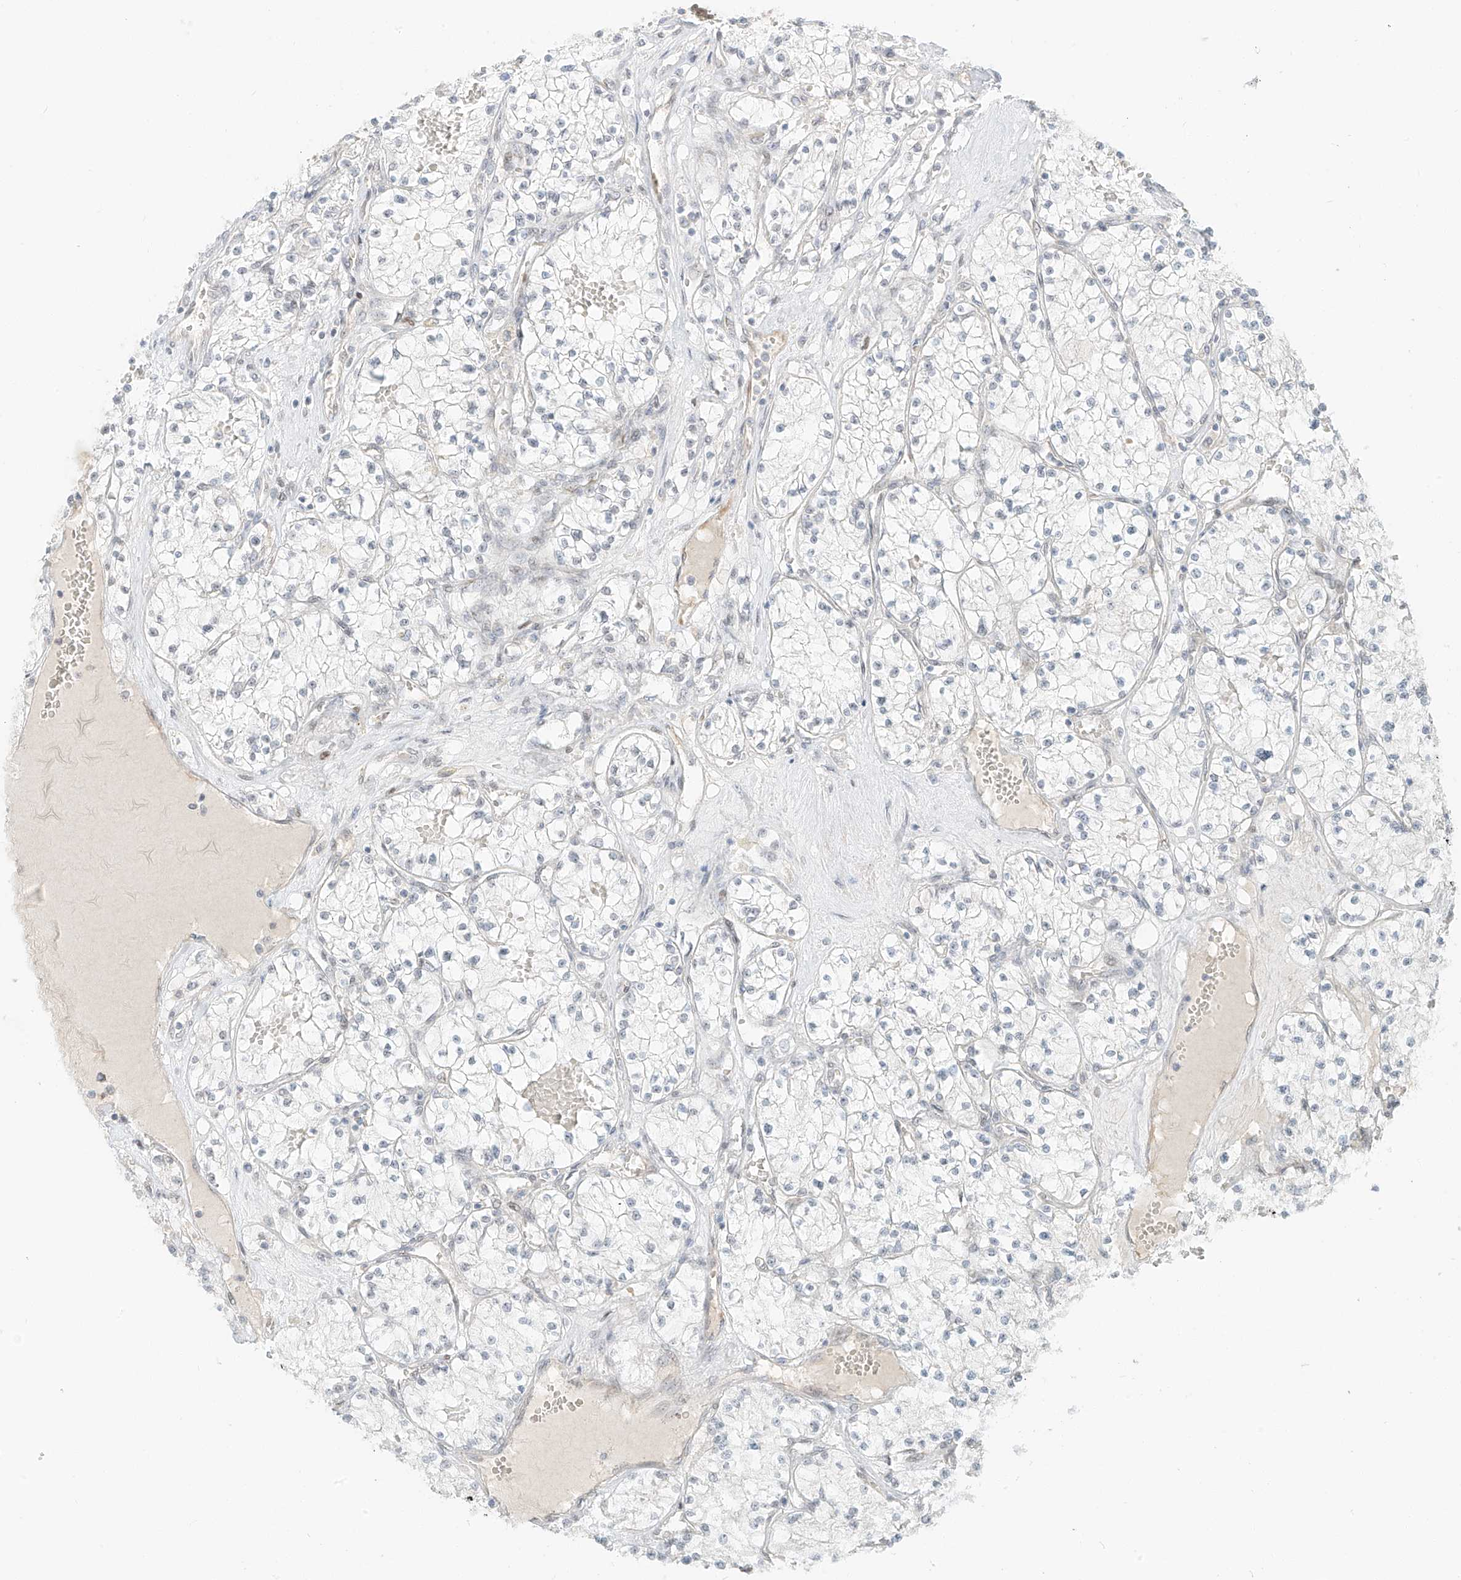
{"staining": {"intensity": "negative", "quantity": "none", "location": "none"}, "tissue": "renal cancer", "cell_type": "Tumor cells", "image_type": "cancer", "snomed": [{"axis": "morphology", "description": "Normal tissue, NOS"}, {"axis": "morphology", "description": "Adenocarcinoma, NOS"}, {"axis": "topography", "description": "Kidney"}], "caption": "Renal cancer (adenocarcinoma) stained for a protein using immunohistochemistry (IHC) shows no expression tumor cells.", "gene": "ZNF774", "patient": {"sex": "male", "age": 68}}